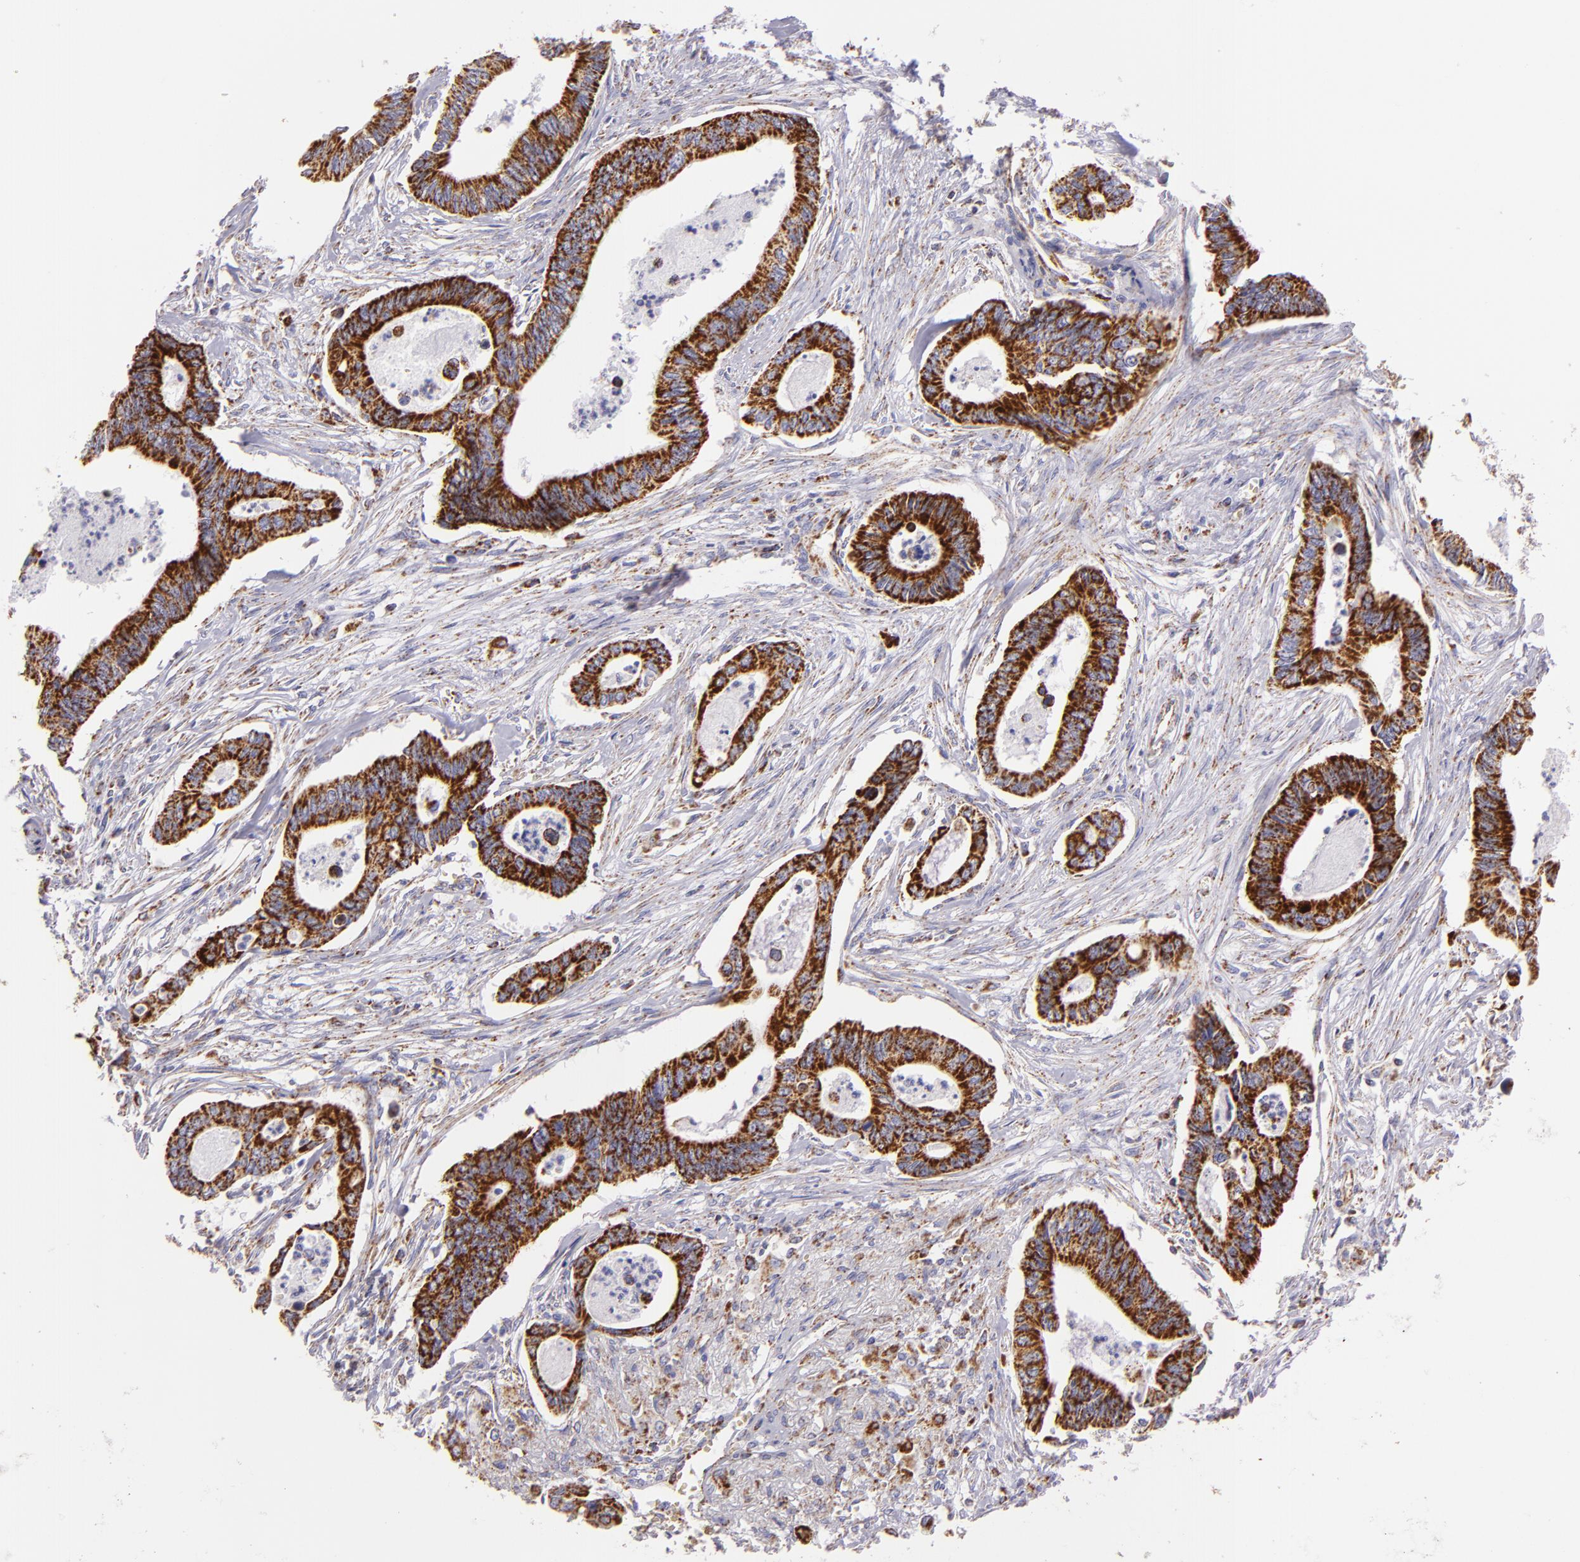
{"staining": {"intensity": "strong", "quantity": ">75%", "location": "cytoplasmic/membranous"}, "tissue": "pancreatic cancer", "cell_type": "Tumor cells", "image_type": "cancer", "snomed": [{"axis": "morphology", "description": "Adenocarcinoma, NOS"}, {"axis": "topography", "description": "Pancreas"}], "caption": "Strong cytoplasmic/membranous staining is appreciated in about >75% of tumor cells in pancreatic adenocarcinoma.", "gene": "HSPD1", "patient": {"sex": "female", "age": 70}}